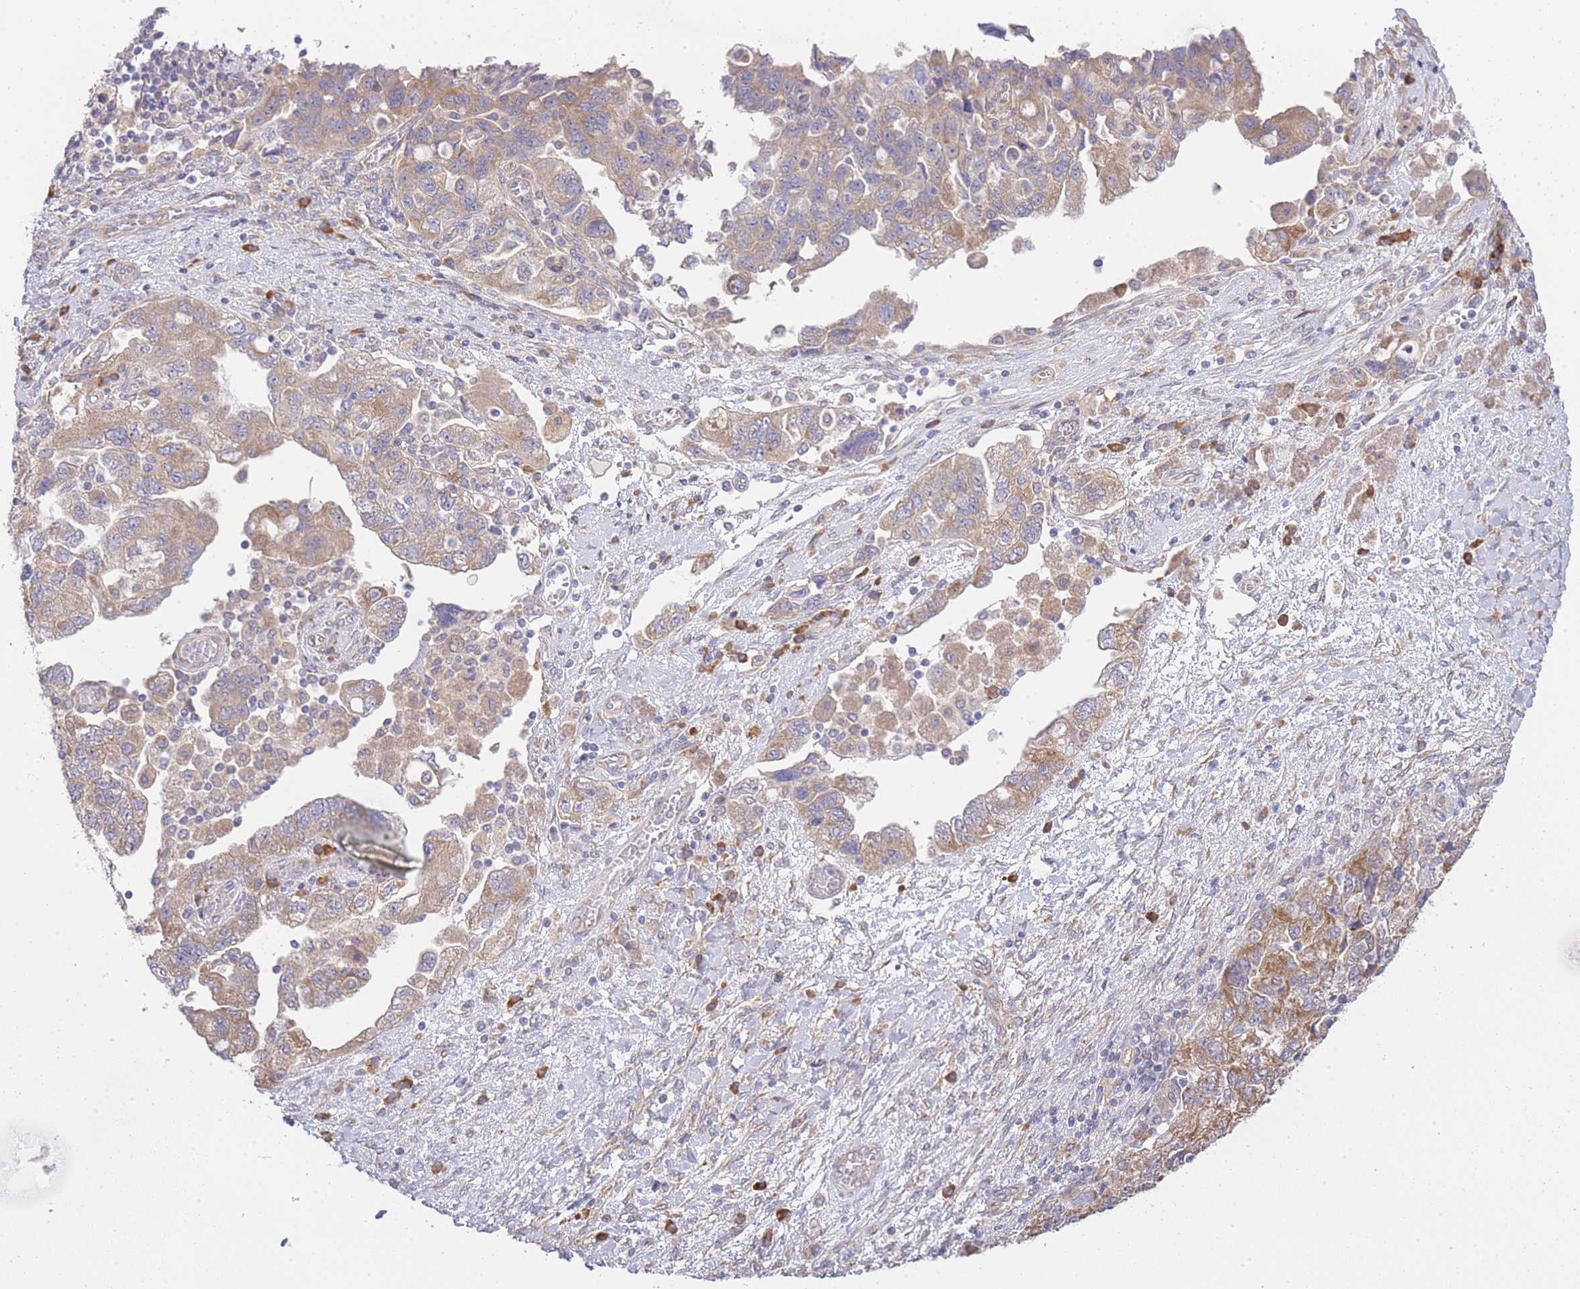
{"staining": {"intensity": "moderate", "quantity": ">75%", "location": "cytoplasmic/membranous"}, "tissue": "ovarian cancer", "cell_type": "Tumor cells", "image_type": "cancer", "snomed": [{"axis": "morphology", "description": "Carcinoma, NOS"}, {"axis": "morphology", "description": "Cystadenocarcinoma, serous, NOS"}, {"axis": "topography", "description": "Ovary"}], "caption": "DAB immunohistochemical staining of ovarian cancer demonstrates moderate cytoplasmic/membranous protein positivity in about >75% of tumor cells.", "gene": "BEX1", "patient": {"sex": "female", "age": 69}}